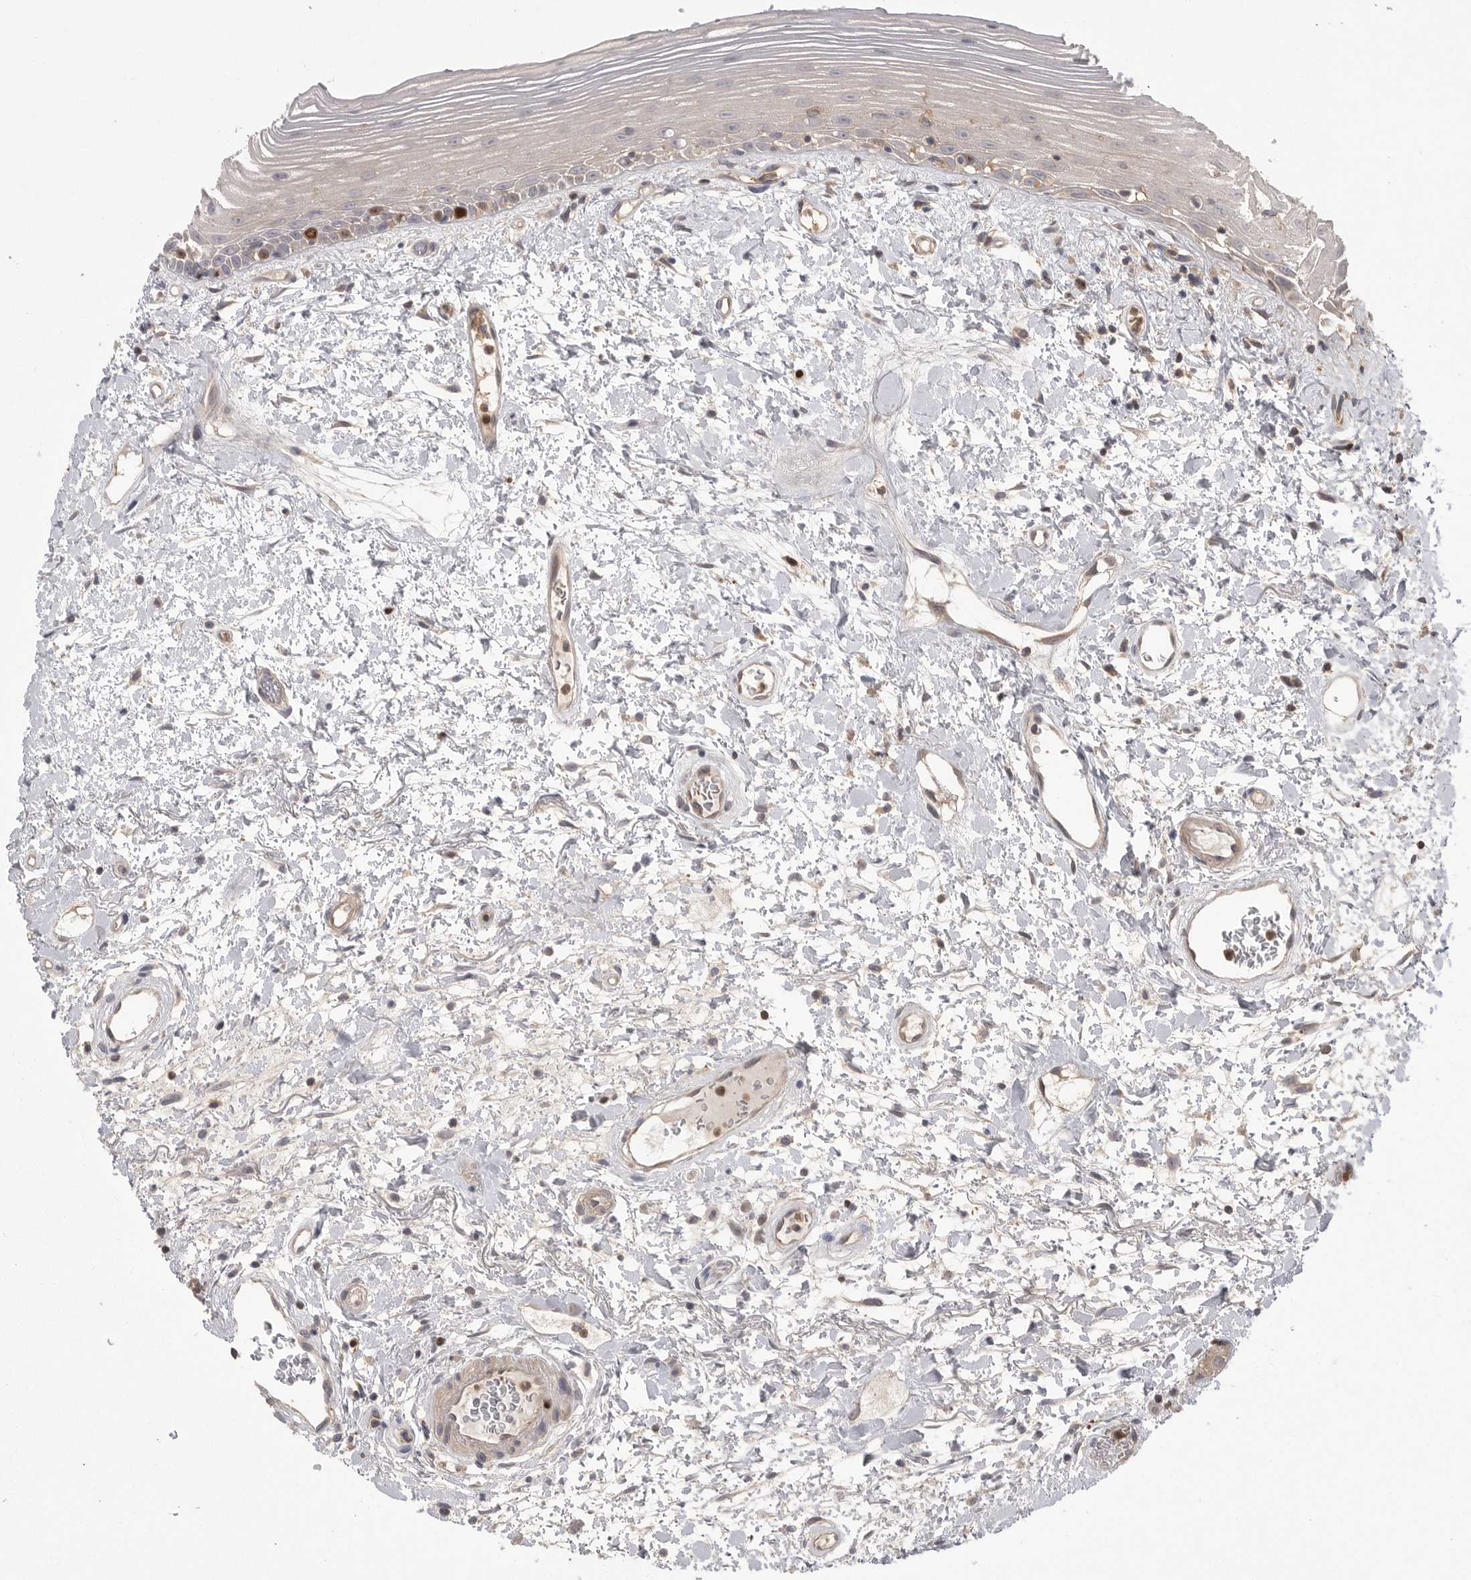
{"staining": {"intensity": "strong", "quantity": "<25%", "location": "nuclear"}, "tissue": "oral mucosa", "cell_type": "Squamous epithelial cells", "image_type": "normal", "snomed": [{"axis": "morphology", "description": "Normal tissue, NOS"}, {"axis": "topography", "description": "Oral tissue"}], "caption": "Strong nuclear expression for a protein is present in about <25% of squamous epithelial cells of normal oral mucosa using IHC.", "gene": "TOP2A", "patient": {"sex": "female", "age": 76}}